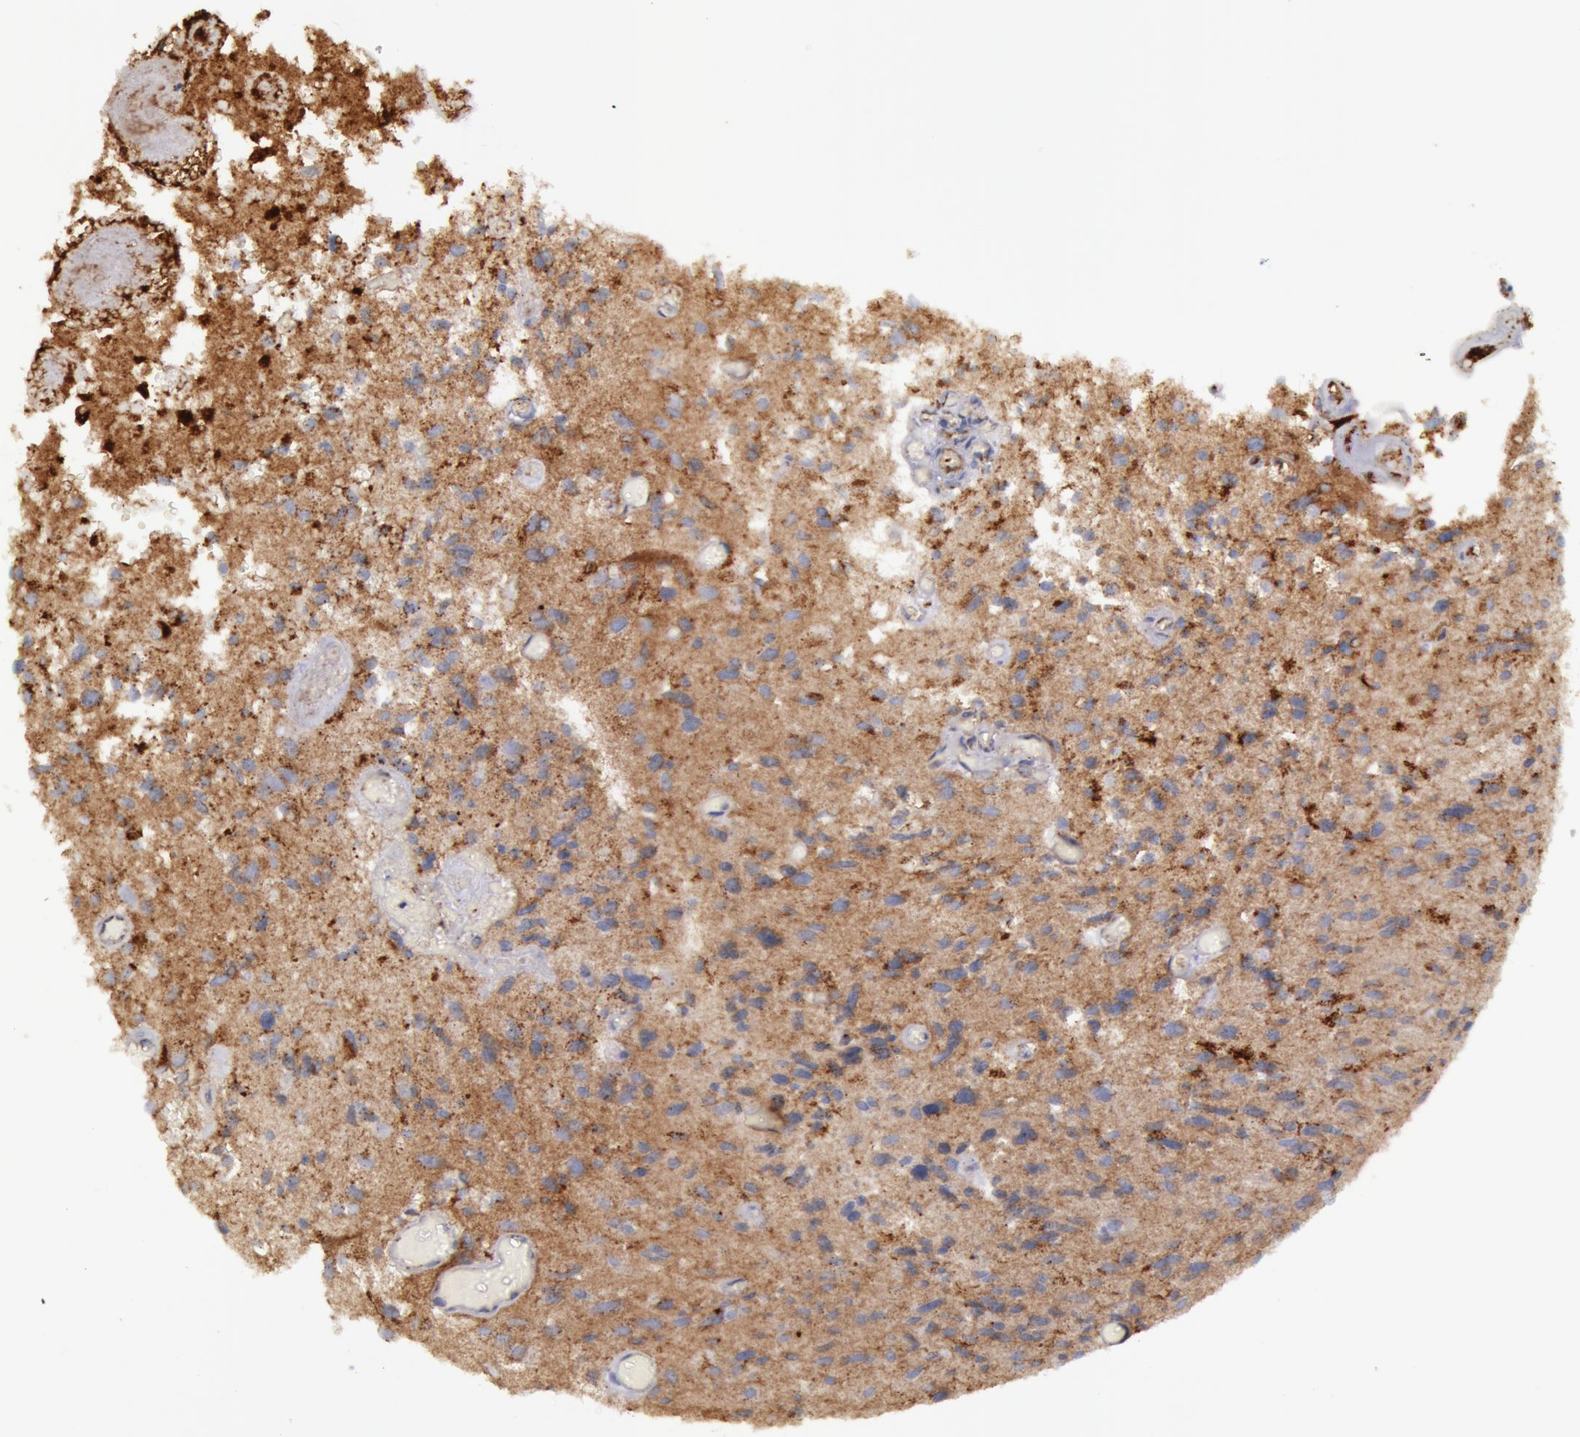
{"staining": {"intensity": "moderate", "quantity": ">75%", "location": "cytoplasmic/membranous"}, "tissue": "glioma", "cell_type": "Tumor cells", "image_type": "cancer", "snomed": [{"axis": "morphology", "description": "Glioma, malignant, High grade"}, {"axis": "topography", "description": "Brain"}], "caption": "This is a histology image of immunohistochemistry (IHC) staining of malignant glioma (high-grade), which shows moderate expression in the cytoplasmic/membranous of tumor cells.", "gene": "FLOT2", "patient": {"sex": "male", "age": 69}}